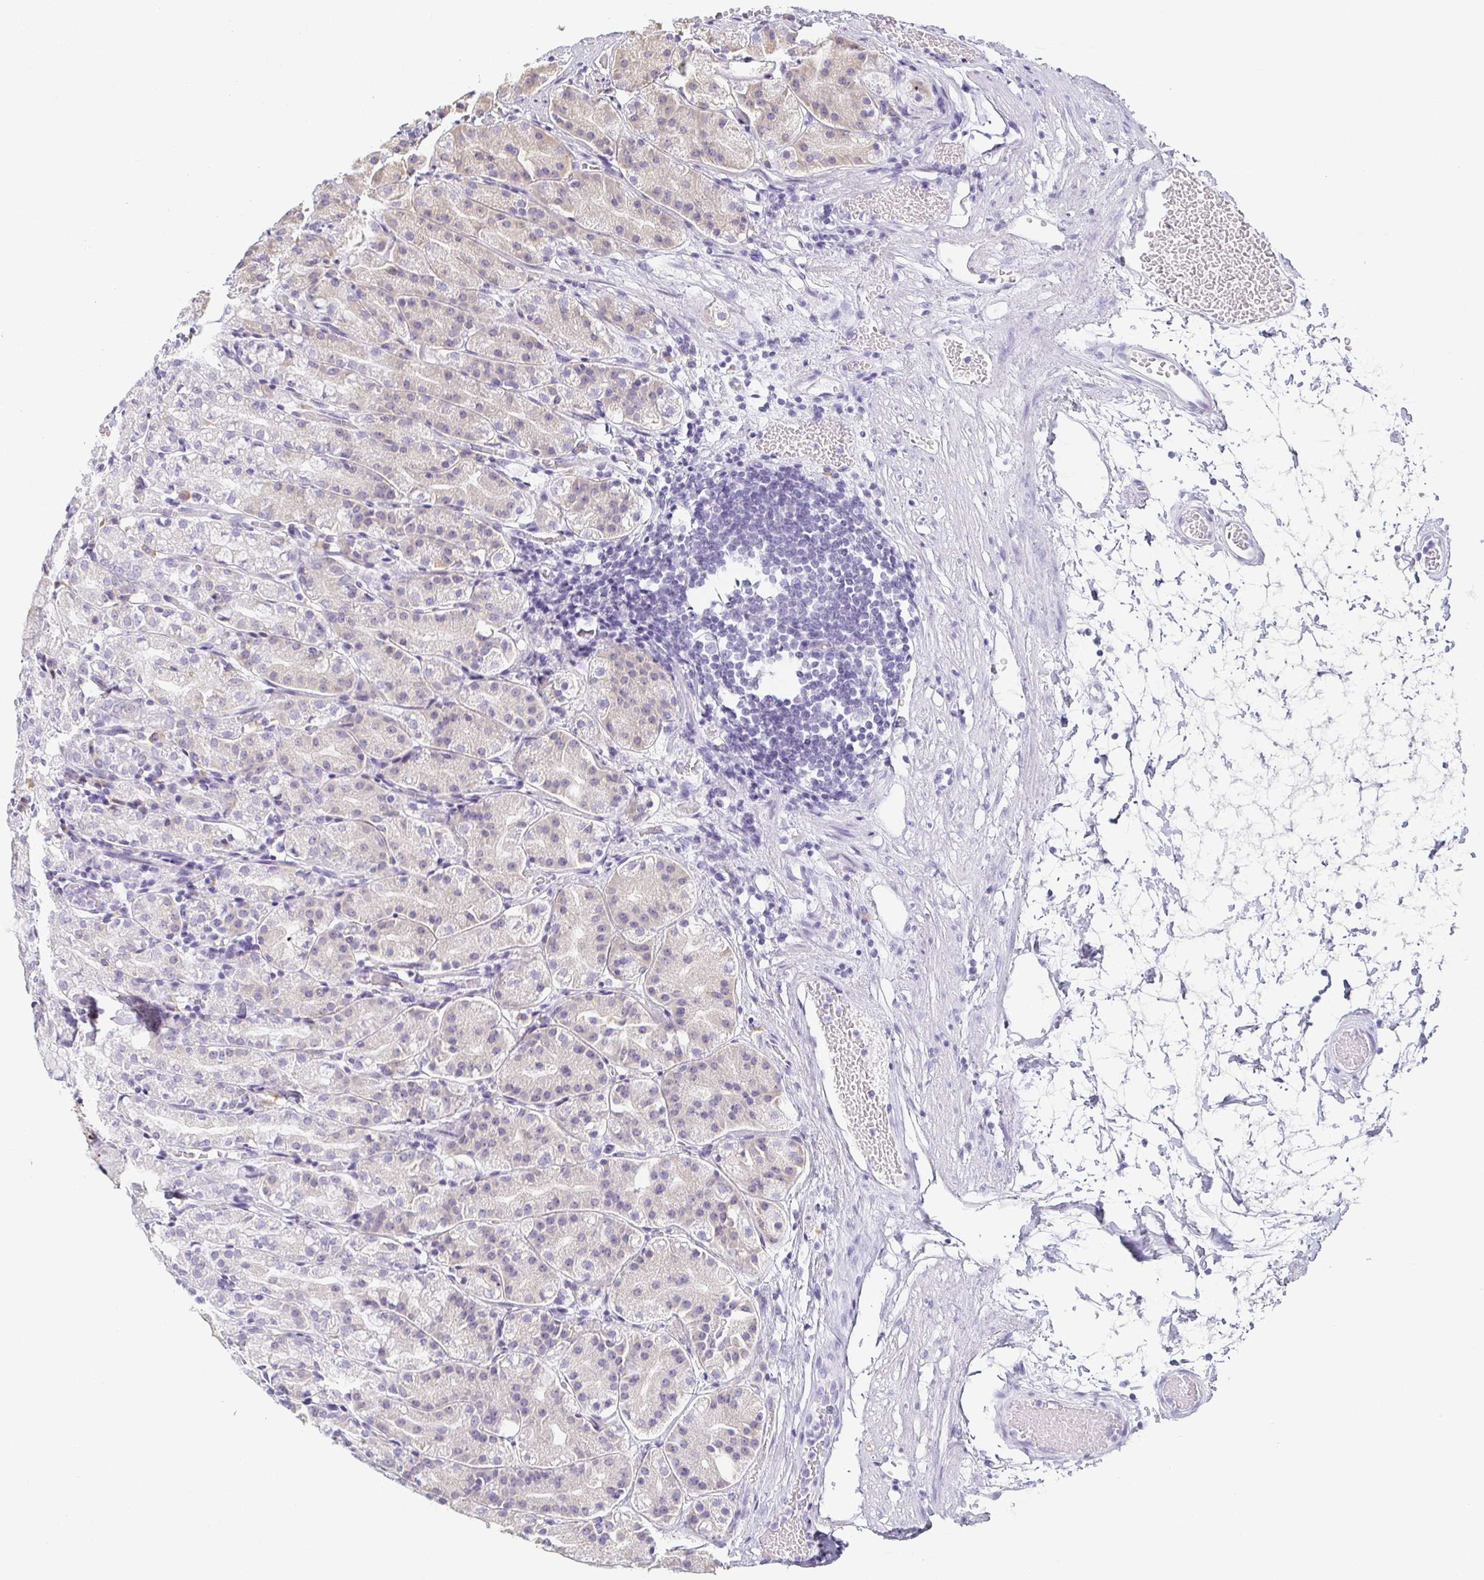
{"staining": {"intensity": "negative", "quantity": "none", "location": "none"}, "tissue": "stomach", "cell_type": "Glandular cells", "image_type": "normal", "snomed": [{"axis": "morphology", "description": "Normal tissue, NOS"}, {"axis": "topography", "description": "Stomach"}], "caption": "The histopathology image exhibits no significant positivity in glandular cells of stomach. (IHC, brightfield microscopy, high magnification).", "gene": "PRR27", "patient": {"sex": "female", "age": 57}}